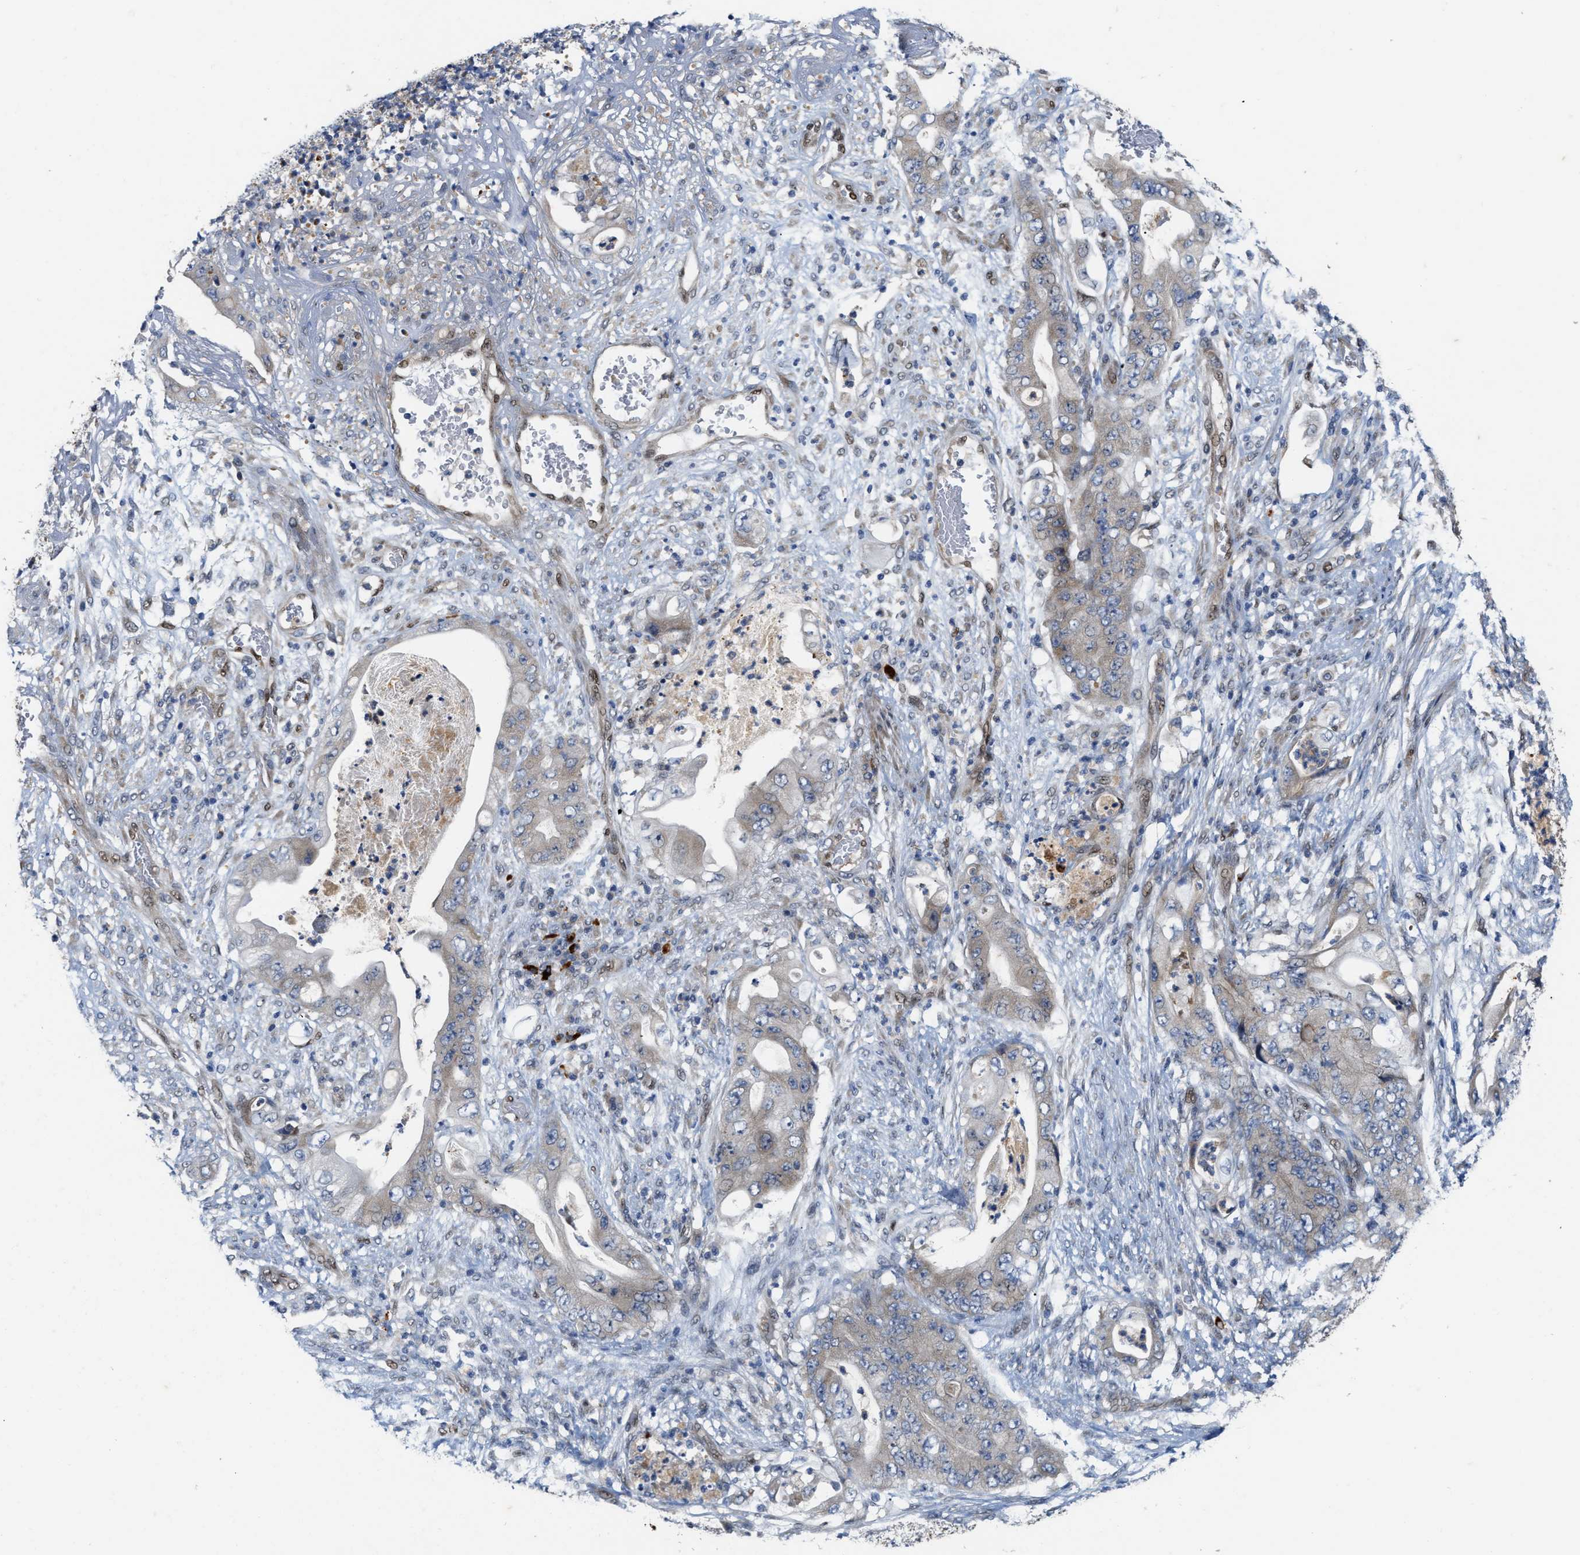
{"staining": {"intensity": "weak", "quantity": "<25%", "location": "cytoplasmic/membranous"}, "tissue": "stomach cancer", "cell_type": "Tumor cells", "image_type": "cancer", "snomed": [{"axis": "morphology", "description": "Adenocarcinoma, NOS"}, {"axis": "topography", "description": "Stomach"}], "caption": "Tumor cells are negative for protein expression in human stomach cancer.", "gene": "TCF4", "patient": {"sex": "female", "age": 73}}